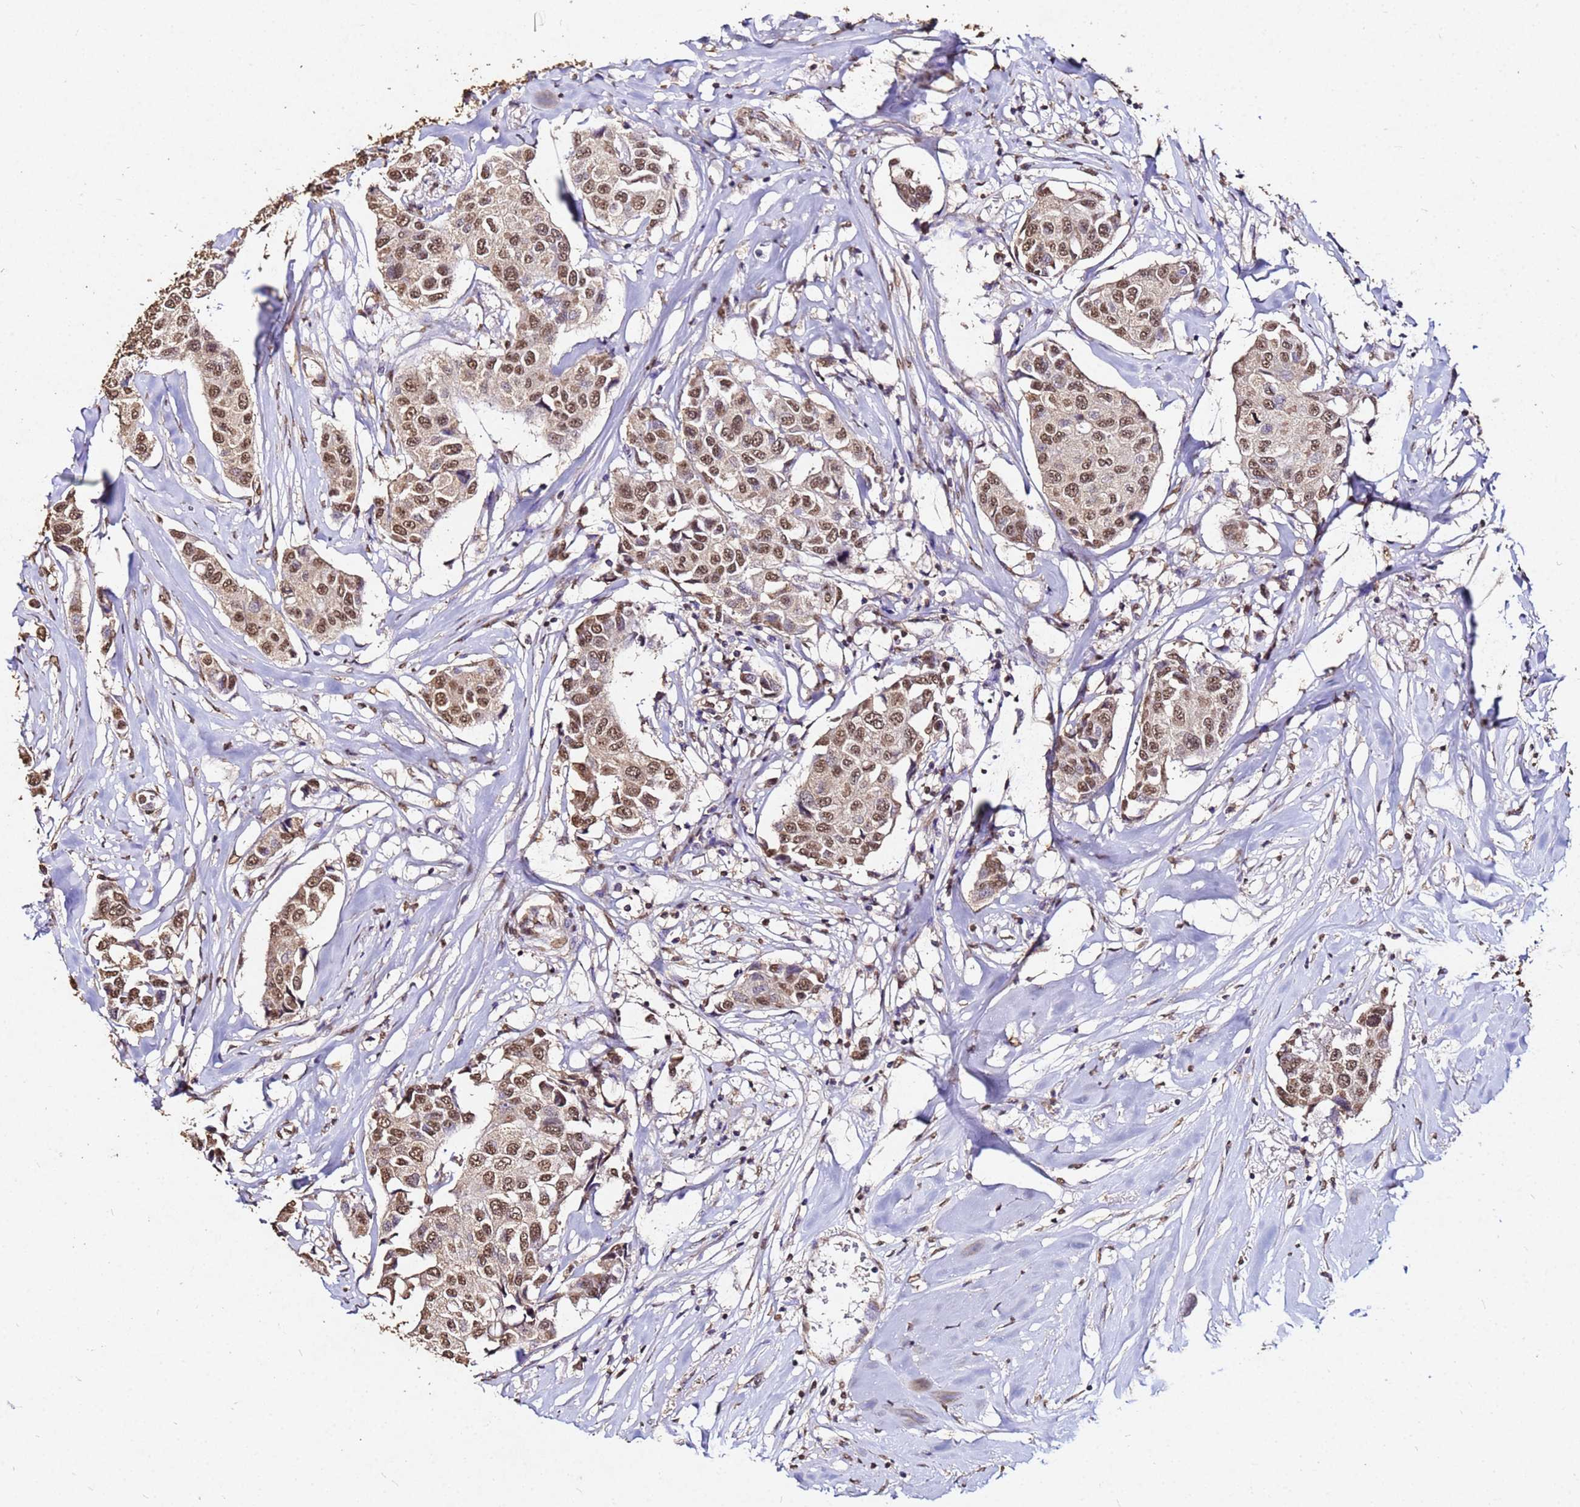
{"staining": {"intensity": "moderate", "quantity": ">75%", "location": "nuclear"}, "tissue": "breast cancer", "cell_type": "Tumor cells", "image_type": "cancer", "snomed": [{"axis": "morphology", "description": "Duct carcinoma"}, {"axis": "topography", "description": "Breast"}], "caption": "This photomicrograph demonstrates IHC staining of human breast intraductal carcinoma, with medium moderate nuclear positivity in approximately >75% of tumor cells.", "gene": "MYOCD", "patient": {"sex": "female", "age": 80}}